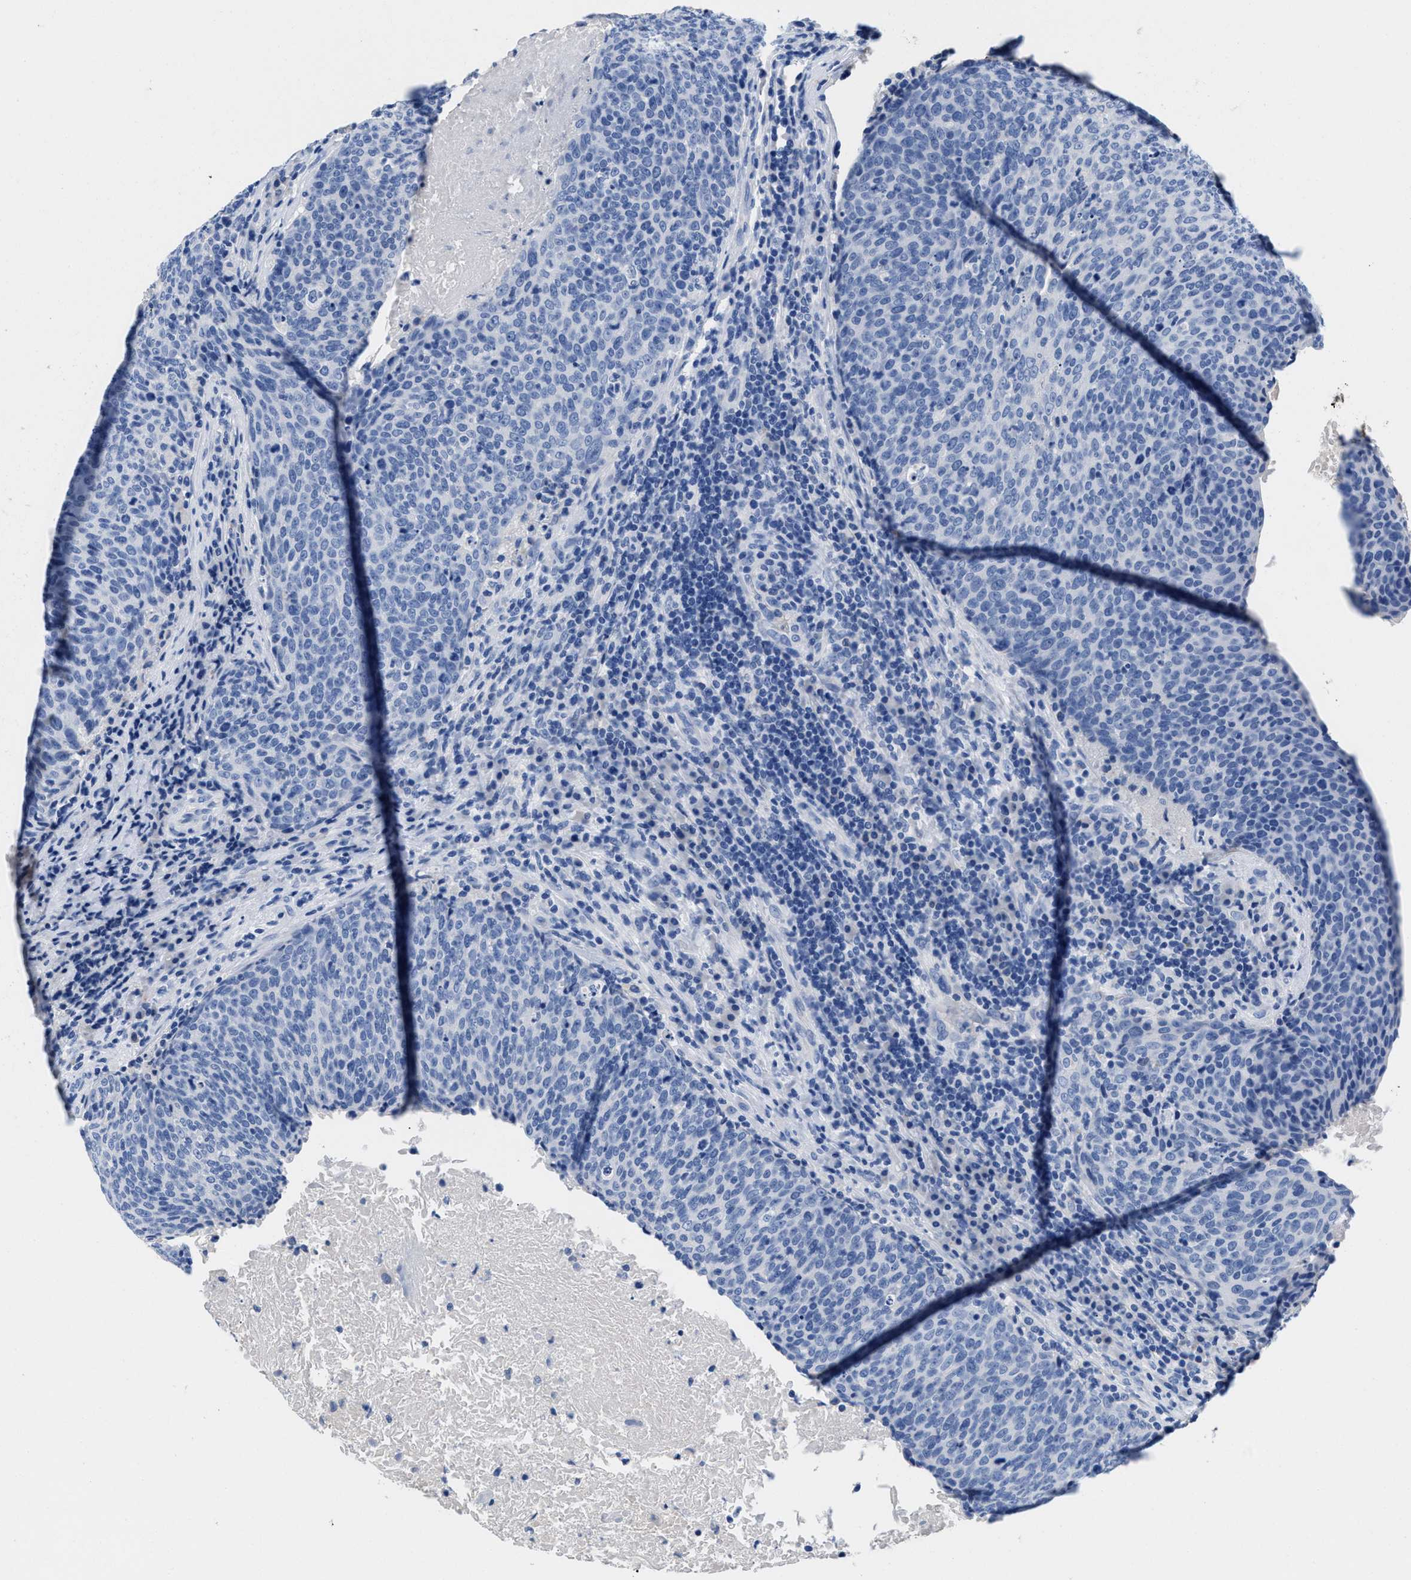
{"staining": {"intensity": "negative", "quantity": "none", "location": "none"}, "tissue": "head and neck cancer", "cell_type": "Tumor cells", "image_type": "cancer", "snomed": [{"axis": "morphology", "description": "Squamous cell carcinoma, NOS"}, {"axis": "morphology", "description": "Squamous cell carcinoma, metastatic, NOS"}, {"axis": "topography", "description": "Lymph node"}, {"axis": "topography", "description": "Head-Neck"}], "caption": "An image of head and neck metastatic squamous cell carcinoma stained for a protein shows no brown staining in tumor cells.", "gene": "SLFN13", "patient": {"sex": "male", "age": 62}}